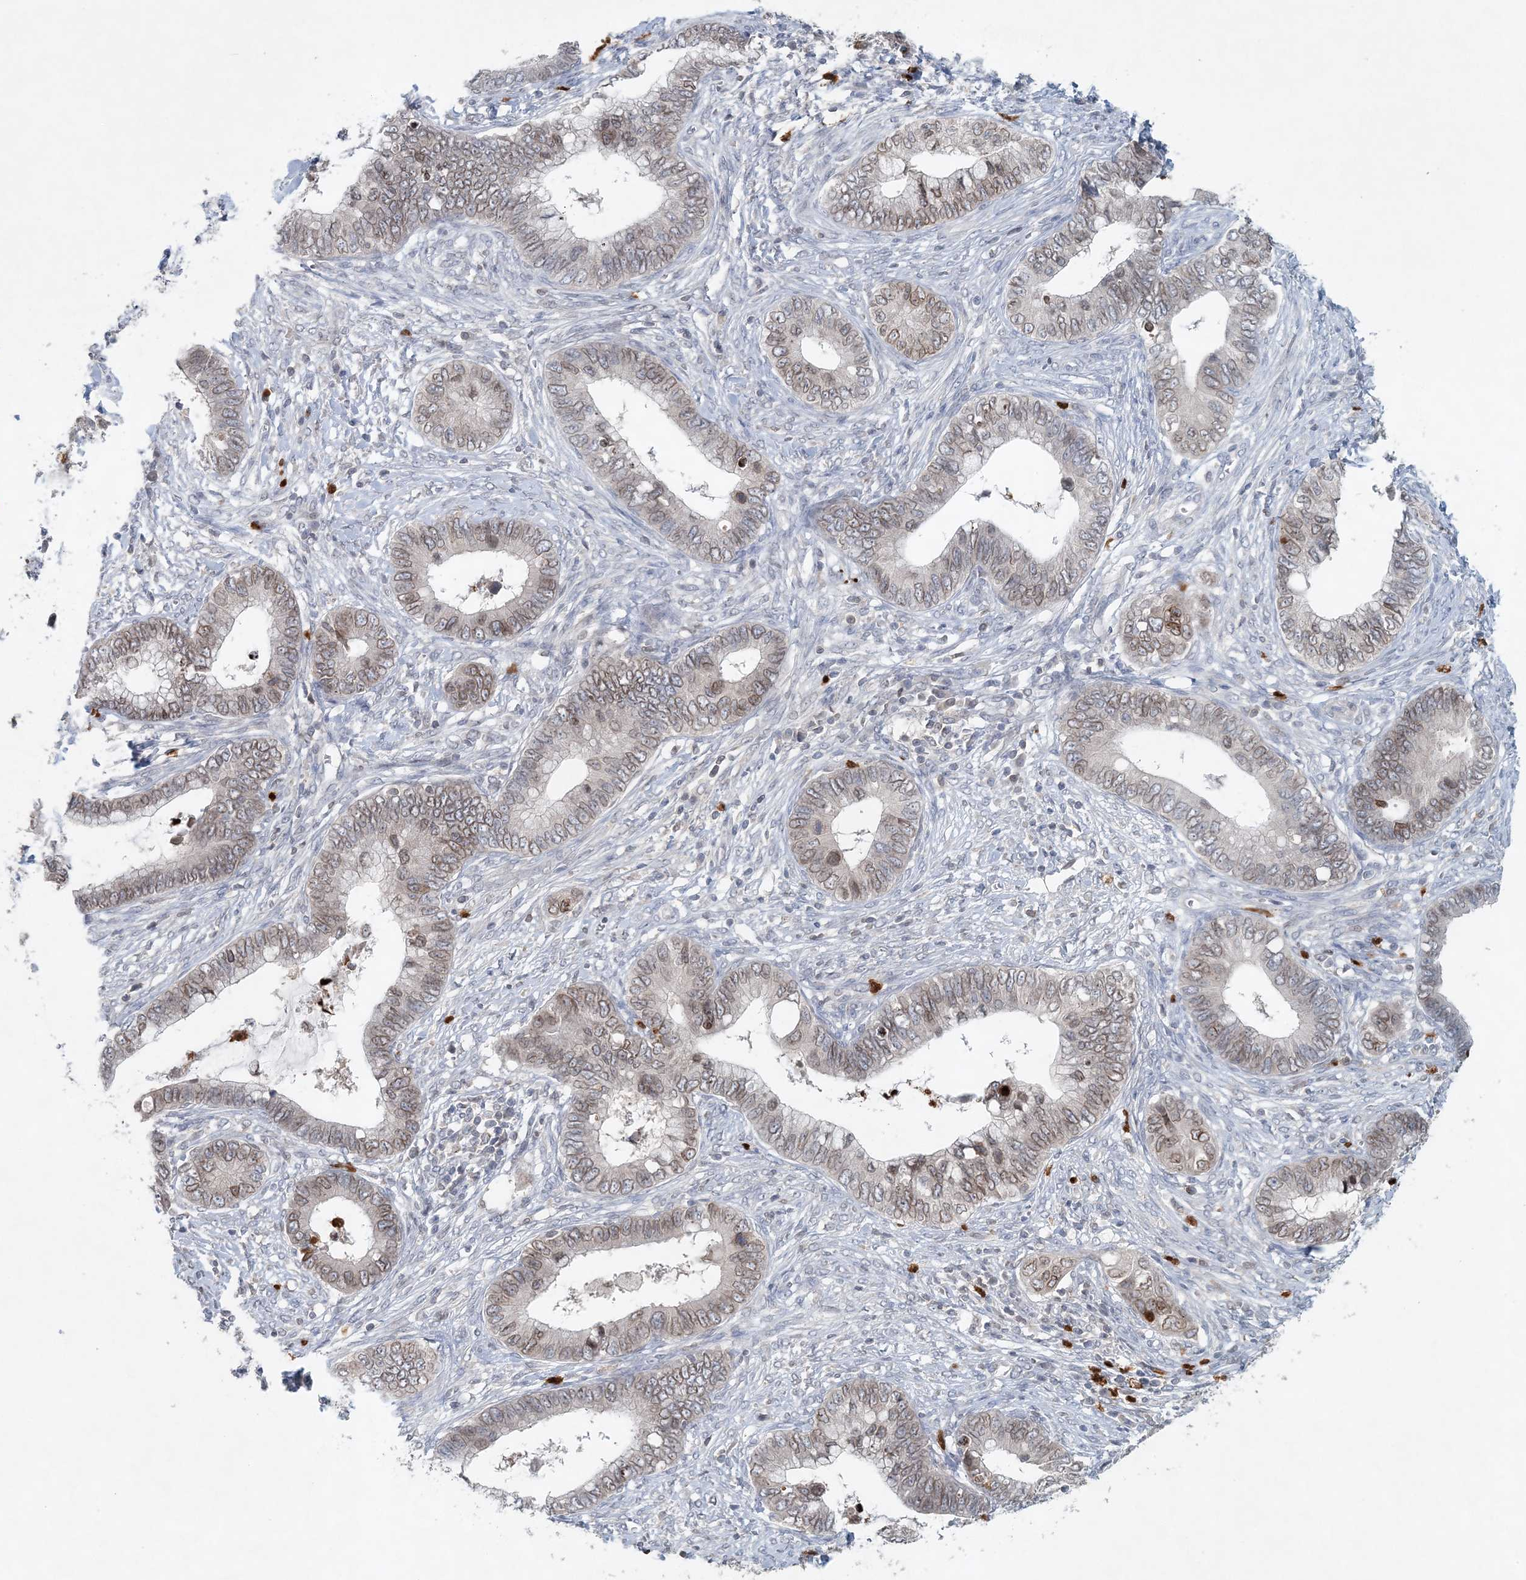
{"staining": {"intensity": "weak", "quantity": "25%-75%", "location": "cytoplasmic/membranous,nuclear"}, "tissue": "cervical cancer", "cell_type": "Tumor cells", "image_type": "cancer", "snomed": [{"axis": "morphology", "description": "Adenocarcinoma, NOS"}, {"axis": "topography", "description": "Cervix"}], "caption": "Immunohistochemical staining of human adenocarcinoma (cervical) demonstrates low levels of weak cytoplasmic/membranous and nuclear staining in about 25%-75% of tumor cells.", "gene": "NUP54", "patient": {"sex": "female", "age": 44}}